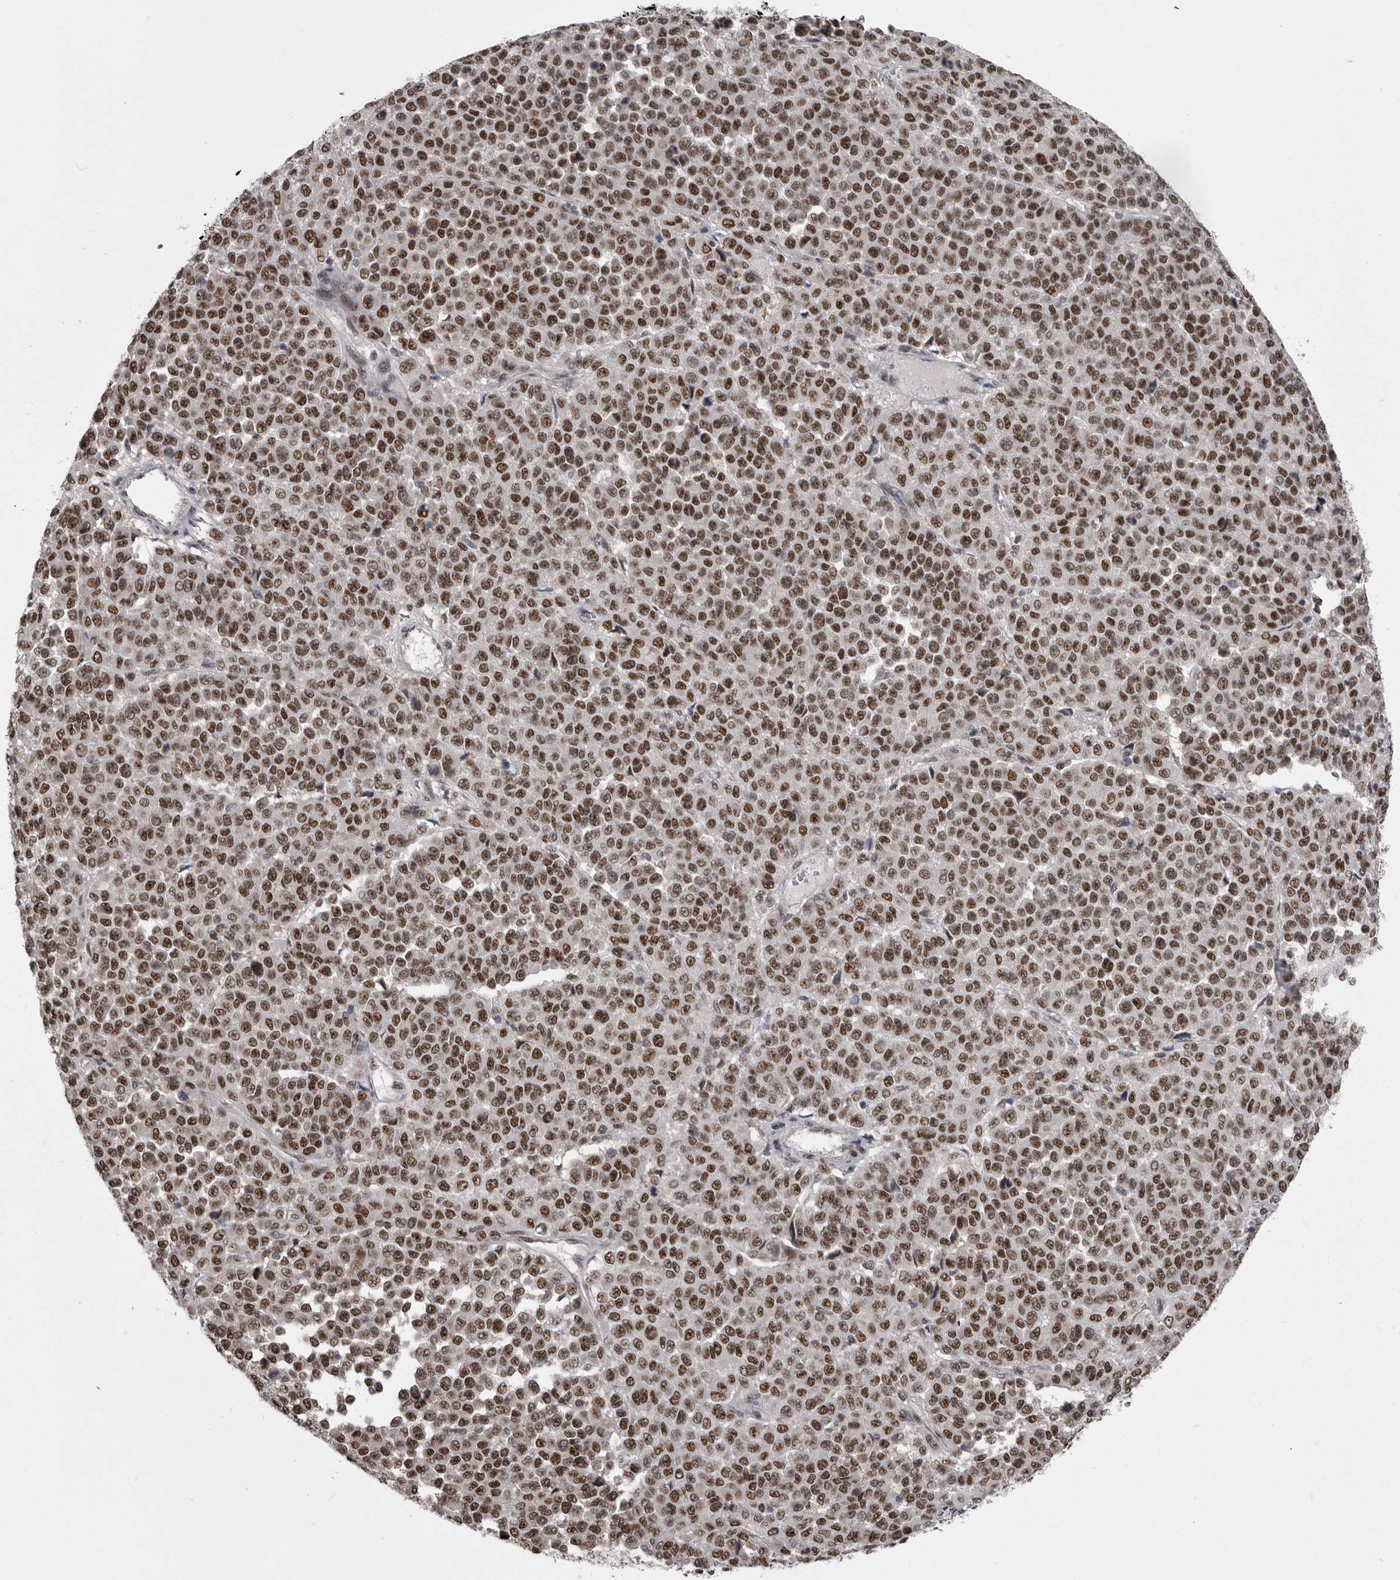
{"staining": {"intensity": "strong", "quantity": ">75%", "location": "nuclear"}, "tissue": "melanoma", "cell_type": "Tumor cells", "image_type": "cancer", "snomed": [{"axis": "morphology", "description": "Malignant melanoma, Metastatic site"}, {"axis": "topography", "description": "Pancreas"}], "caption": "Human melanoma stained with a brown dye displays strong nuclear positive positivity in about >75% of tumor cells.", "gene": "MEPCE", "patient": {"sex": "female", "age": 30}}